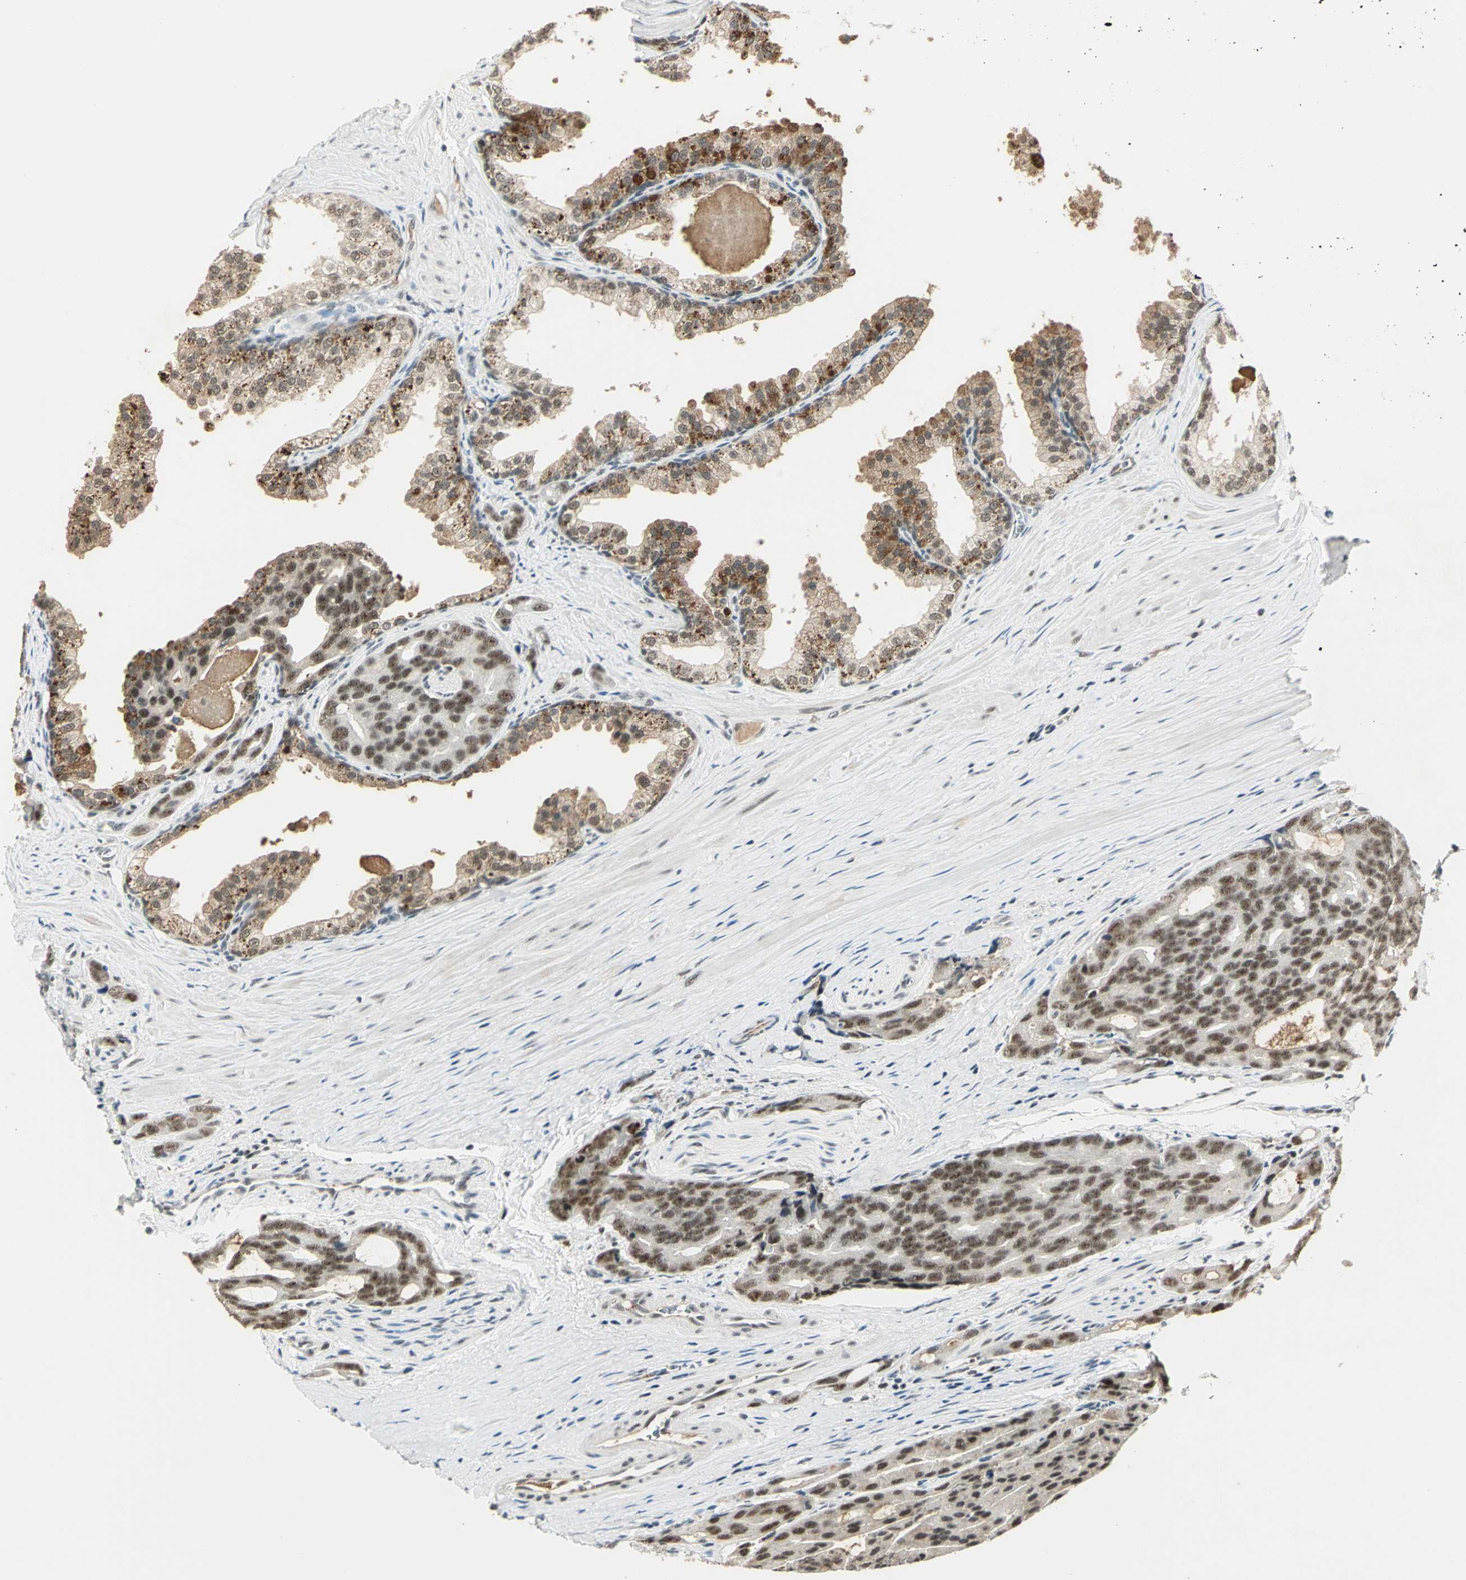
{"staining": {"intensity": "moderate", "quantity": ">75%", "location": "nuclear"}, "tissue": "prostate cancer", "cell_type": "Tumor cells", "image_type": "cancer", "snomed": [{"axis": "morphology", "description": "Adenocarcinoma, Medium grade"}, {"axis": "topography", "description": "Prostate"}], "caption": "Human adenocarcinoma (medium-grade) (prostate) stained for a protein (brown) demonstrates moderate nuclear positive staining in approximately >75% of tumor cells.", "gene": "CCNT1", "patient": {"sex": "male", "age": 53}}